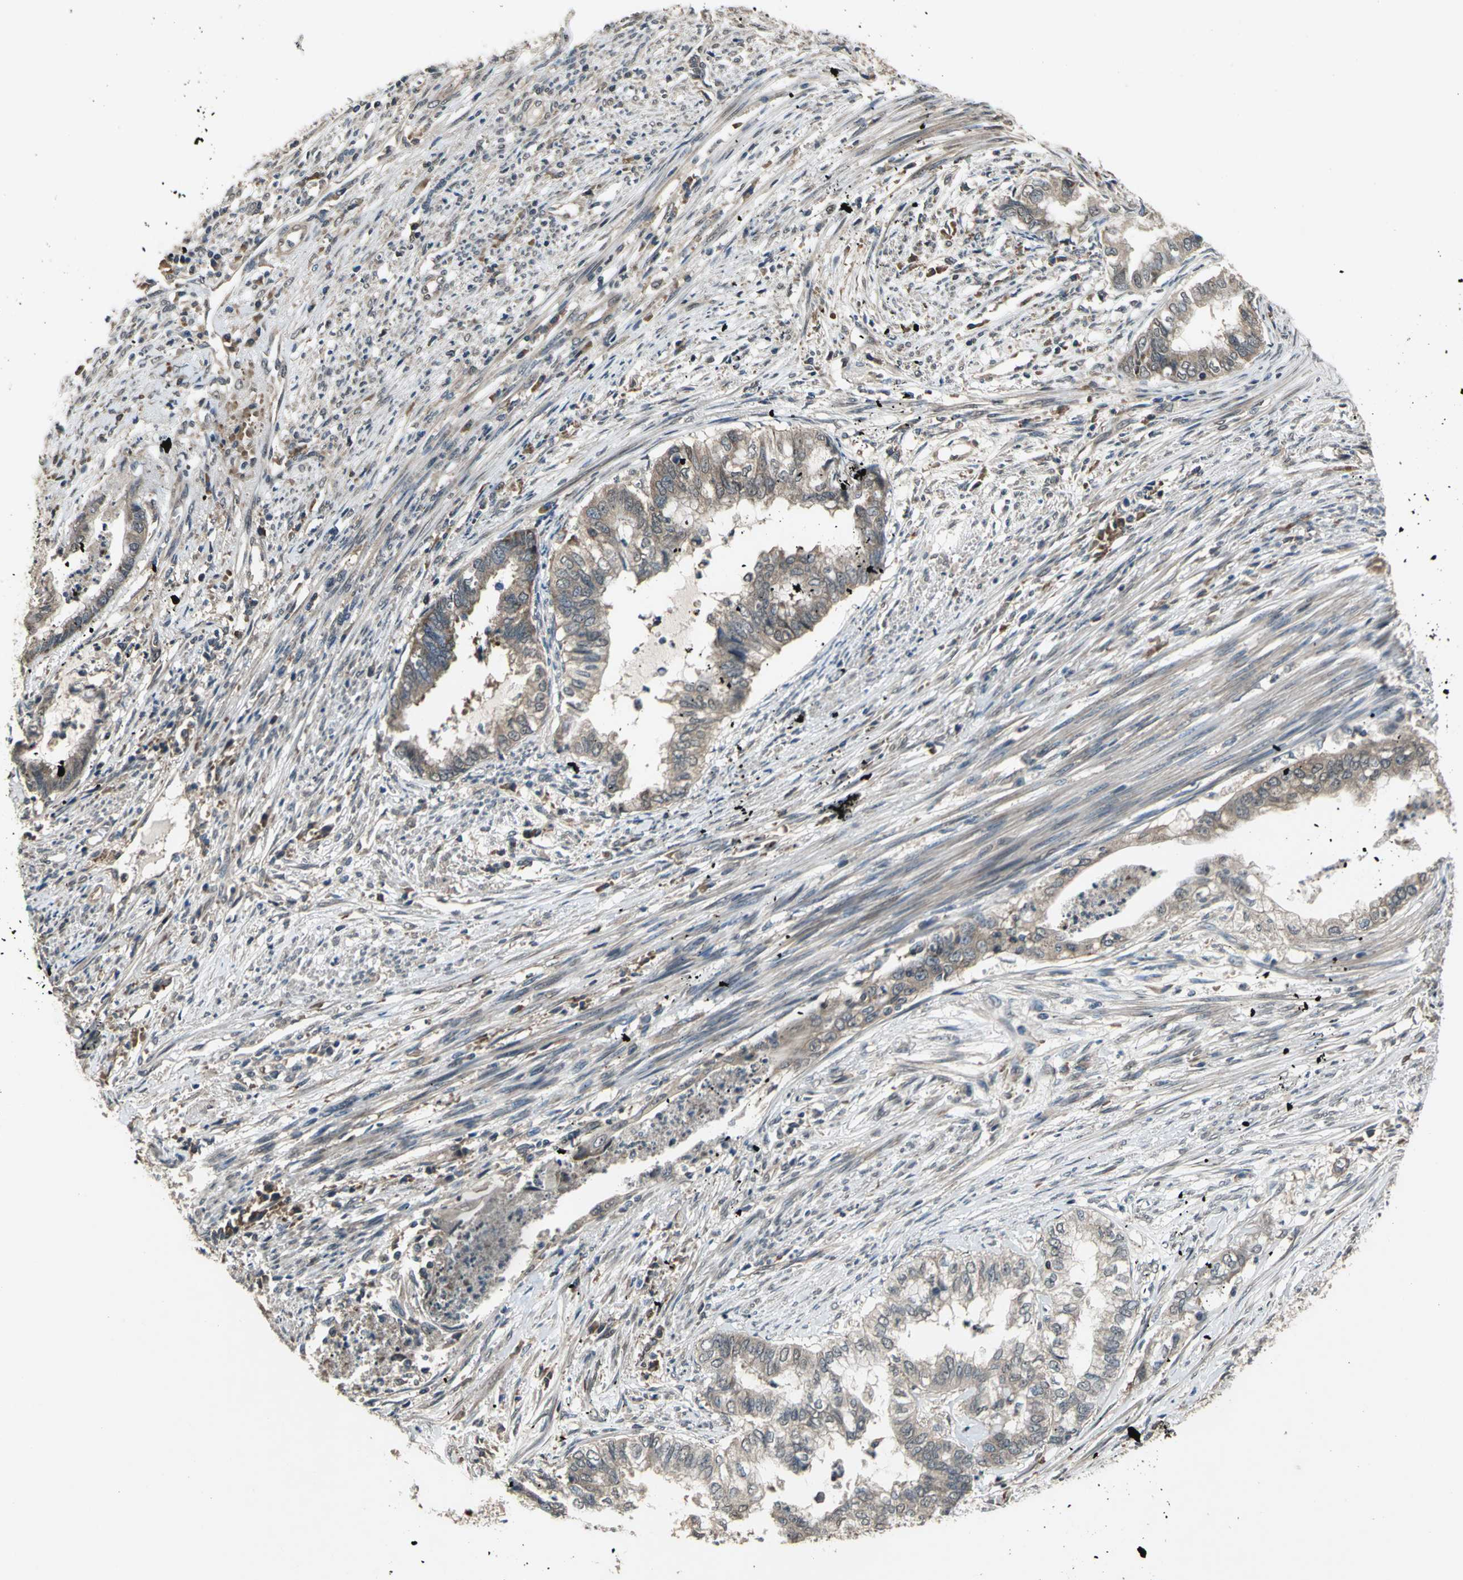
{"staining": {"intensity": "weak", "quantity": ">75%", "location": "cytoplasmic/membranous"}, "tissue": "endometrial cancer", "cell_type": "Tumor cells", "image_type": "cancer", "snomed": [{"axis": "morphology", "description": "Adenocarcinoma, NOS"}, {"axis": "topography", "description": "Endometrium"}], "caption": "Immunohistochemical staining of endometrial cancer (adenocarcinoma) exhibits low levels of weak cytoplasmic/membranous expression in about >75% of tumor cells.", "gene": "EIF2B2", "patient": {"sex": "female", "age": 79}}